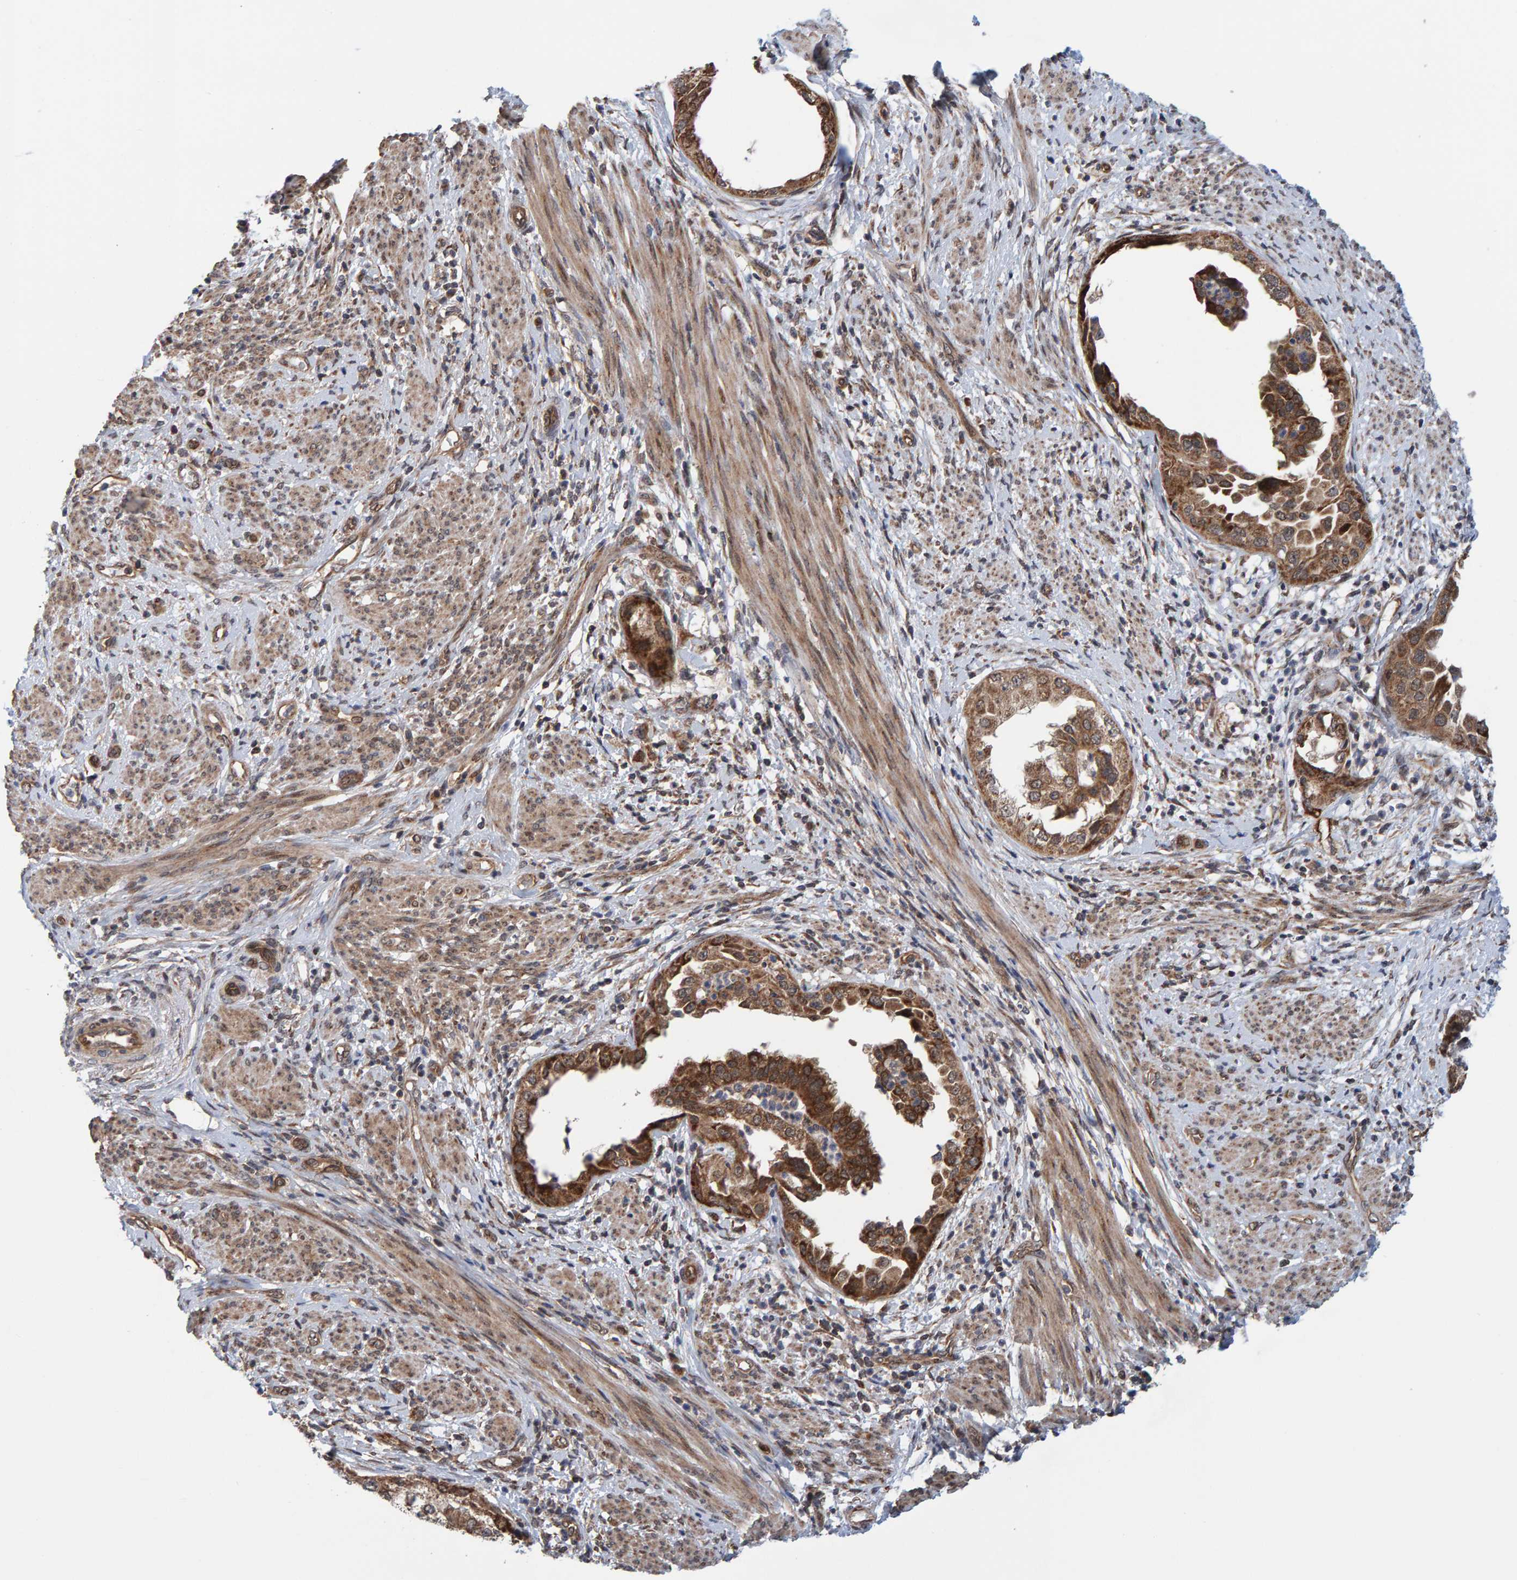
{"staining": {"intensity": "strong", "quantity": ">75%", "location": "cytoplasmic/membranous"}, "tissue": "endometrial cancer", "cell_type": "Tumor cells", "image_type": "cancer", "snomed": [{"axis": "morphology", "description": "Adenocarcinoma, NOS"}, {"axis": "topography", "description": "Endometrium"}], "caption": "Protein staining of endometrial adenocarcinoma tissue shows strong cytoplasmic/membranous expression in approximately >75% of tumor cells.", "gene": "SCRN2", "patient": {"sex": "female", "age": 85}}